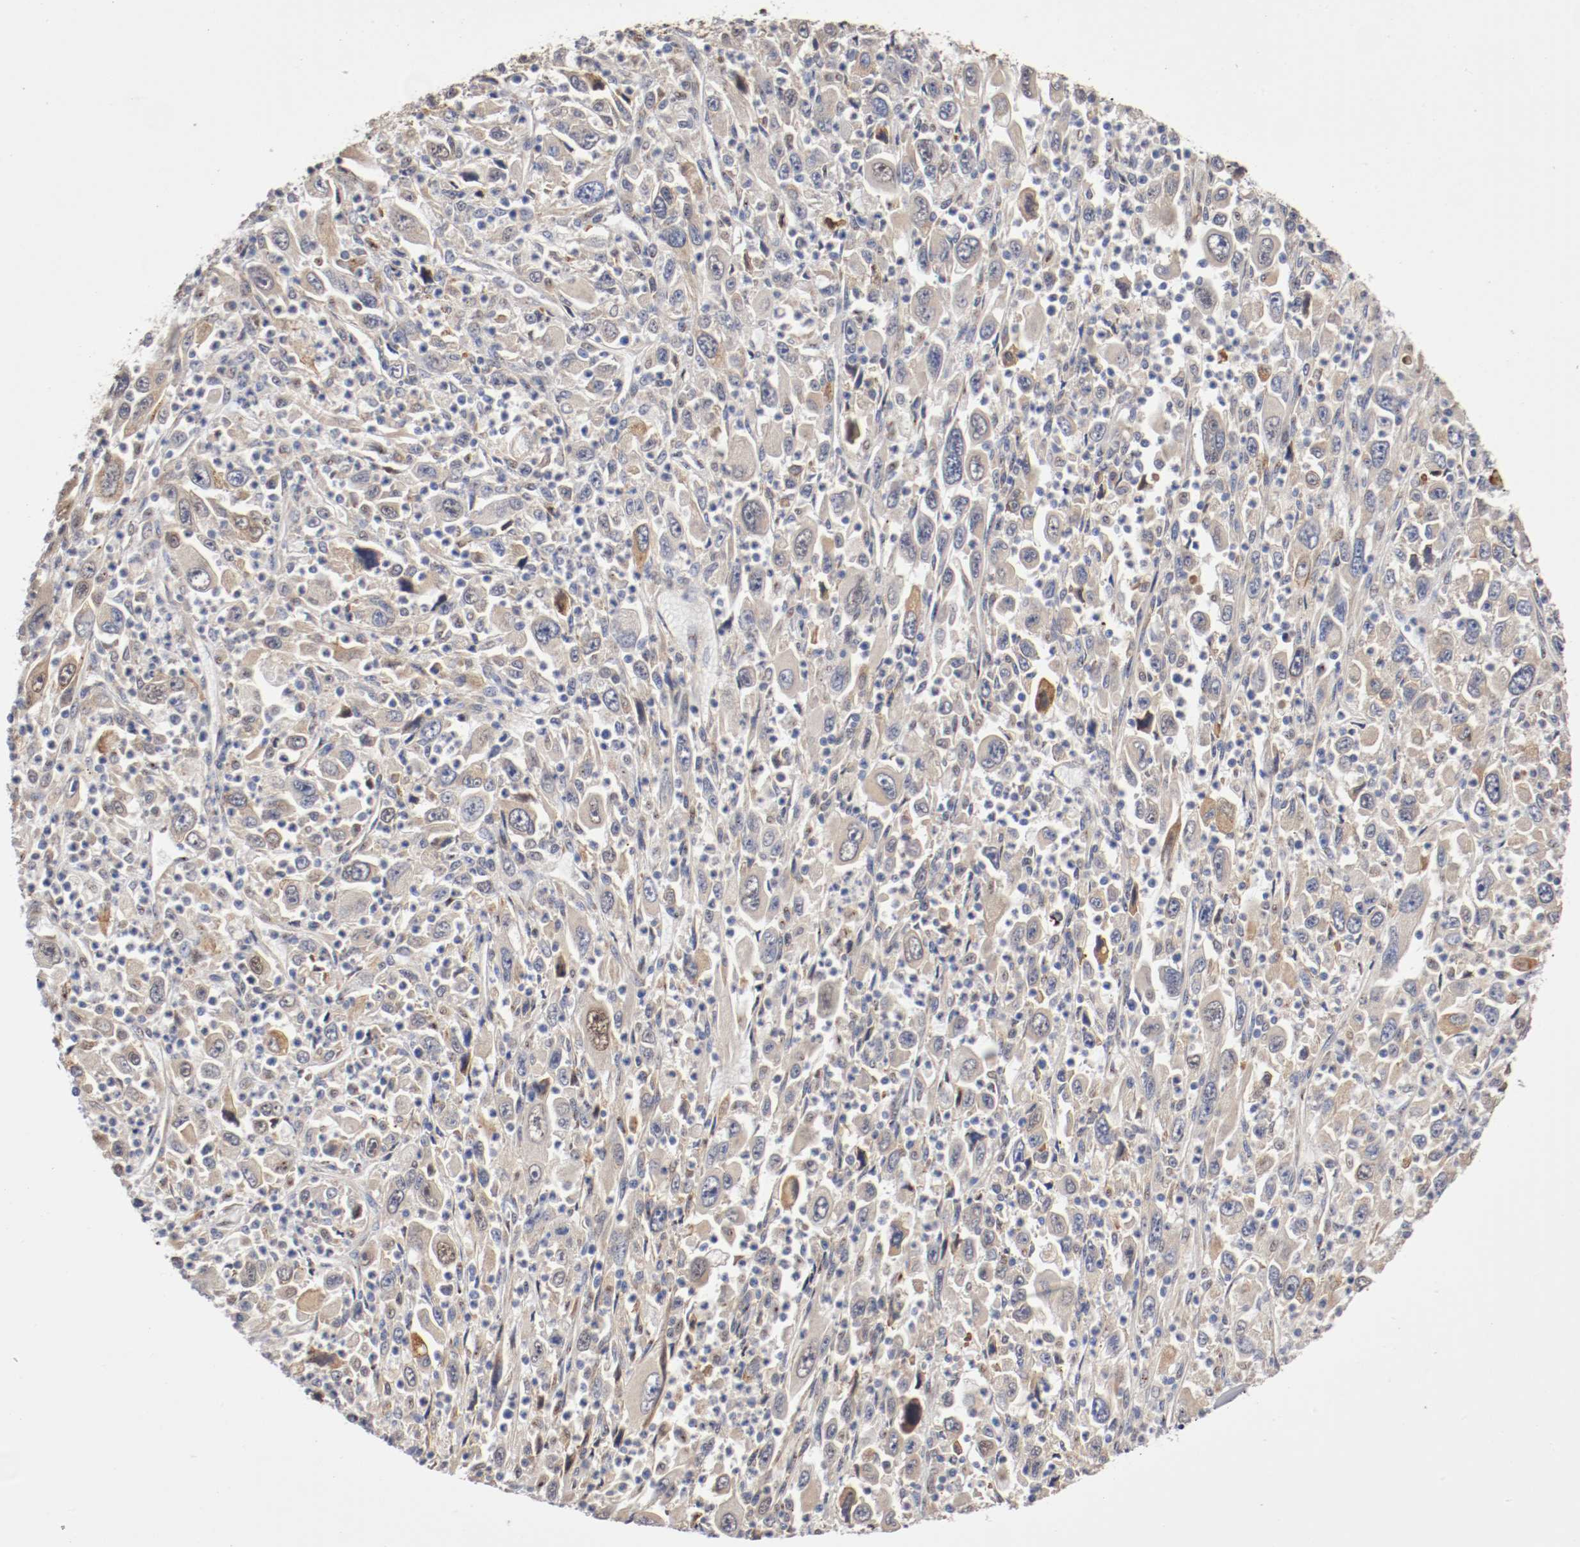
{"staining": {"intensity": "weak", "quantity": ">75%", "location": "cytoplasmic/membranous"}, "tissue": "melanoma", "cell_type": "Tumor cells", "image_type": "cancer", "snomed": [{"axis": "morphology", "description": "Malignant melanoma, Metastatic site"}, {"axis": "topography", "description": "Skin"}], "caption": "High-magnification brightfield microscopy of malignant melanoma (metastatic site) stained with DAB (brown) and counterstained with hematoxylin (blue). tumor cells exhibit weak cytoplasmic/membranous positivity is seen in approximately>75% of cells. The staining is performed using DAB (3,3'-diaminobenzidine) brown chromogen to label protein expression. The nuclei are counter-stained blue using hematoxylin.", "gene": "TNFSF13", "patient": {"sex": "female", "age": 56}}